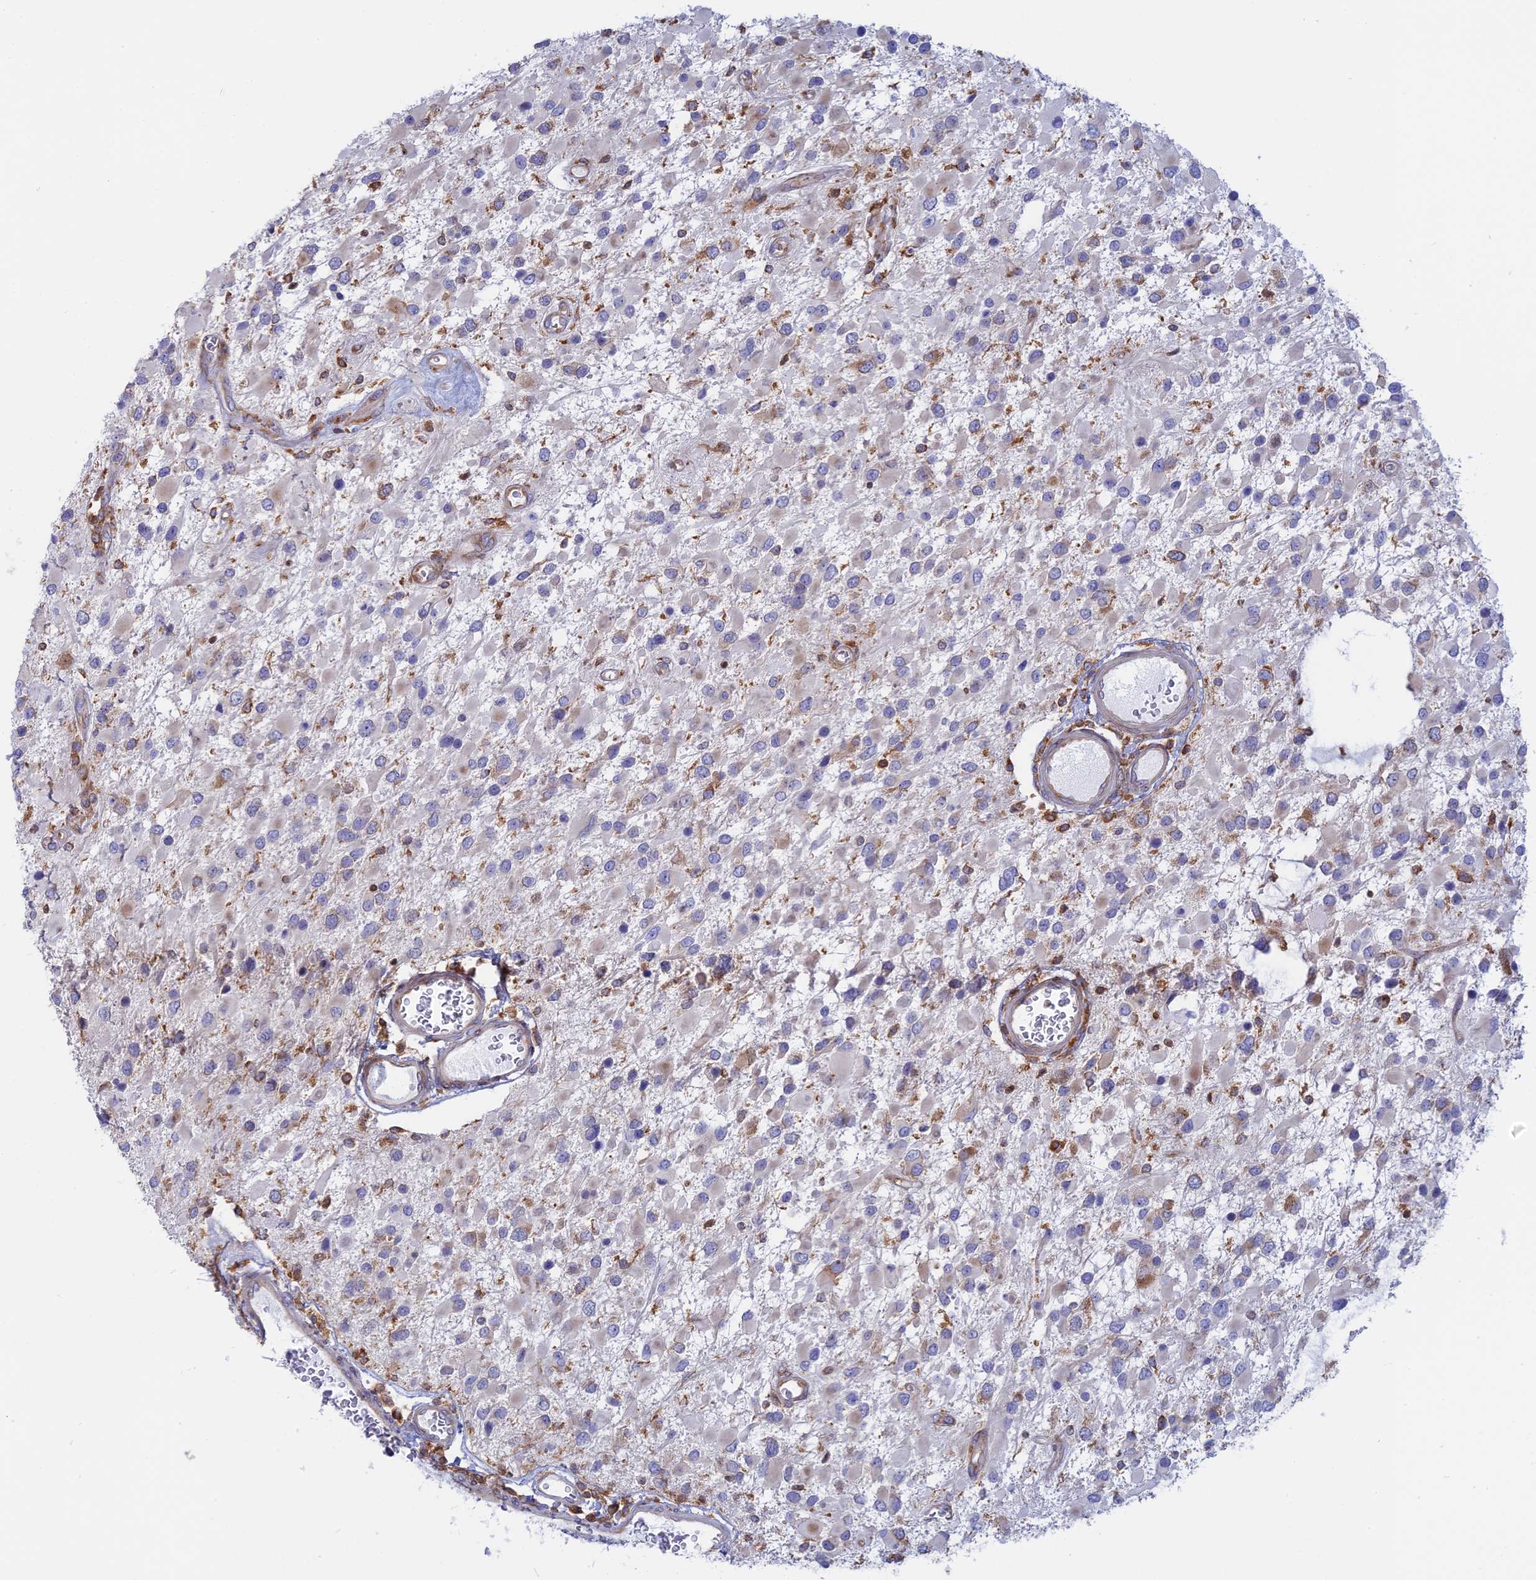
{"staining": {"intensity": "negative", "quantity": "none", "location": "none"}, "tissue": "glioma", "cell_type": "Tumor cells", "image_type": "cancer", "snomed": [{"axis": "morphology", "description": "Glioma, malignant, High grade"}, {"axis": "topography", "description": "Brain"}], "caption": "Glioma was stained to show a protein in brown. There is no significant staining in tumor cells. (Immunohistochemistry, brightfield microscopy, high magnification).", "gene": "GMIP", "patient": {"sex": "male", "age": 53}}